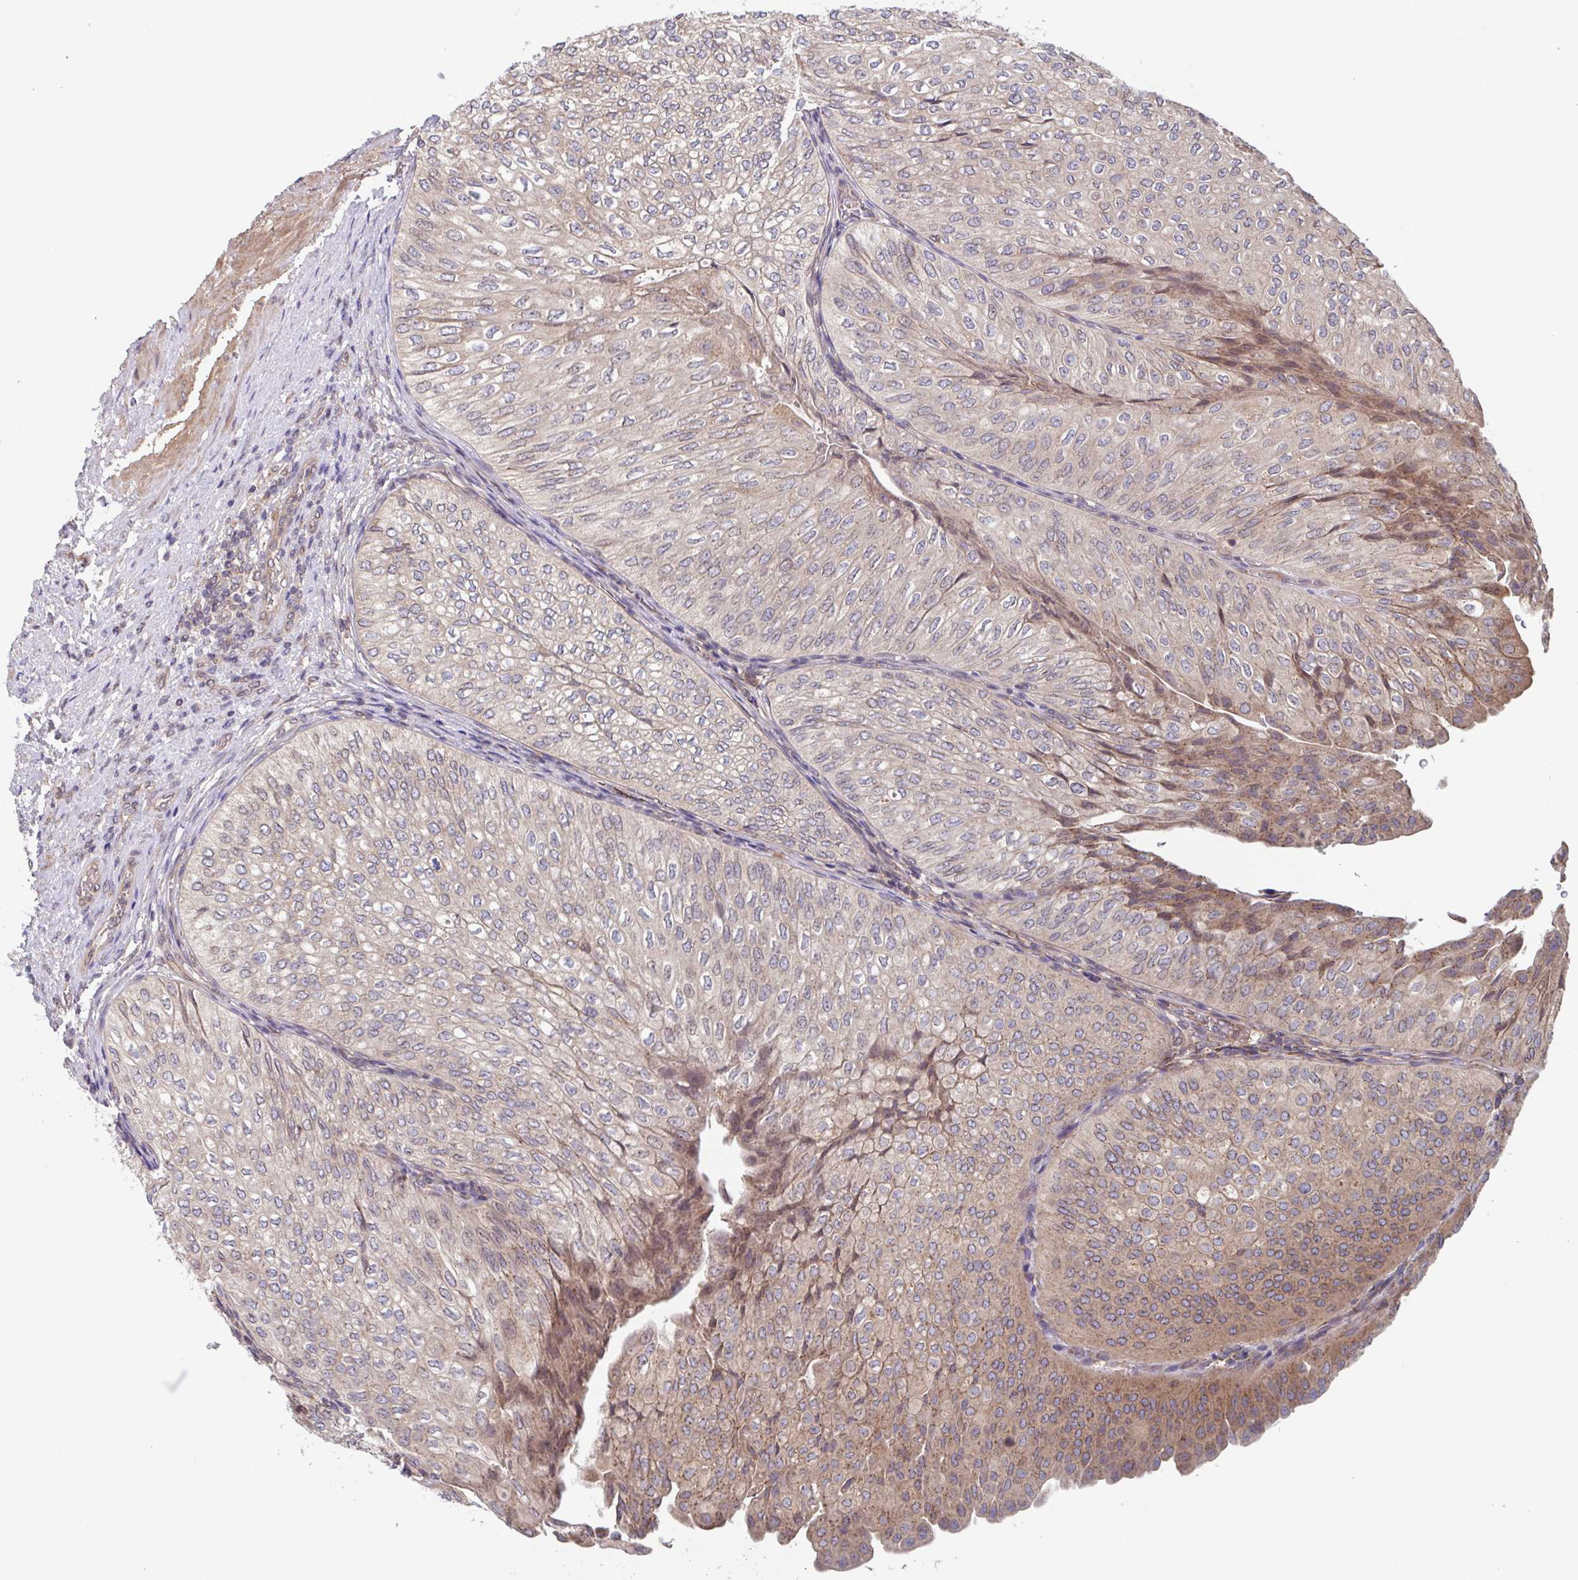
{"staining": {"intensity": "weak", "quantity": "25%-75%", "location": "cytoplasmic/membranous"}, "tissue": "urothelial cancer", "cell_type": "Tumor cells", "image_type": "cancer", "snomed": [{"axis": "morphology", "description": "Urothelial carcinoma, NOS"}, {"axis": "topography", "description": "Urinary bladder"}], "caption": "Urothelial cancer was stained to show a protein in brown. There is low levels of weak cytoplasmic/membranous expression in approximately 25%-75% of tumor cells. (DAB (3,3'-diaminobenzidine) = brown stain, brightfield microscopy at high magnification).", "gene": "COPB1", "patient": {"sex": "male", "age": 62}}